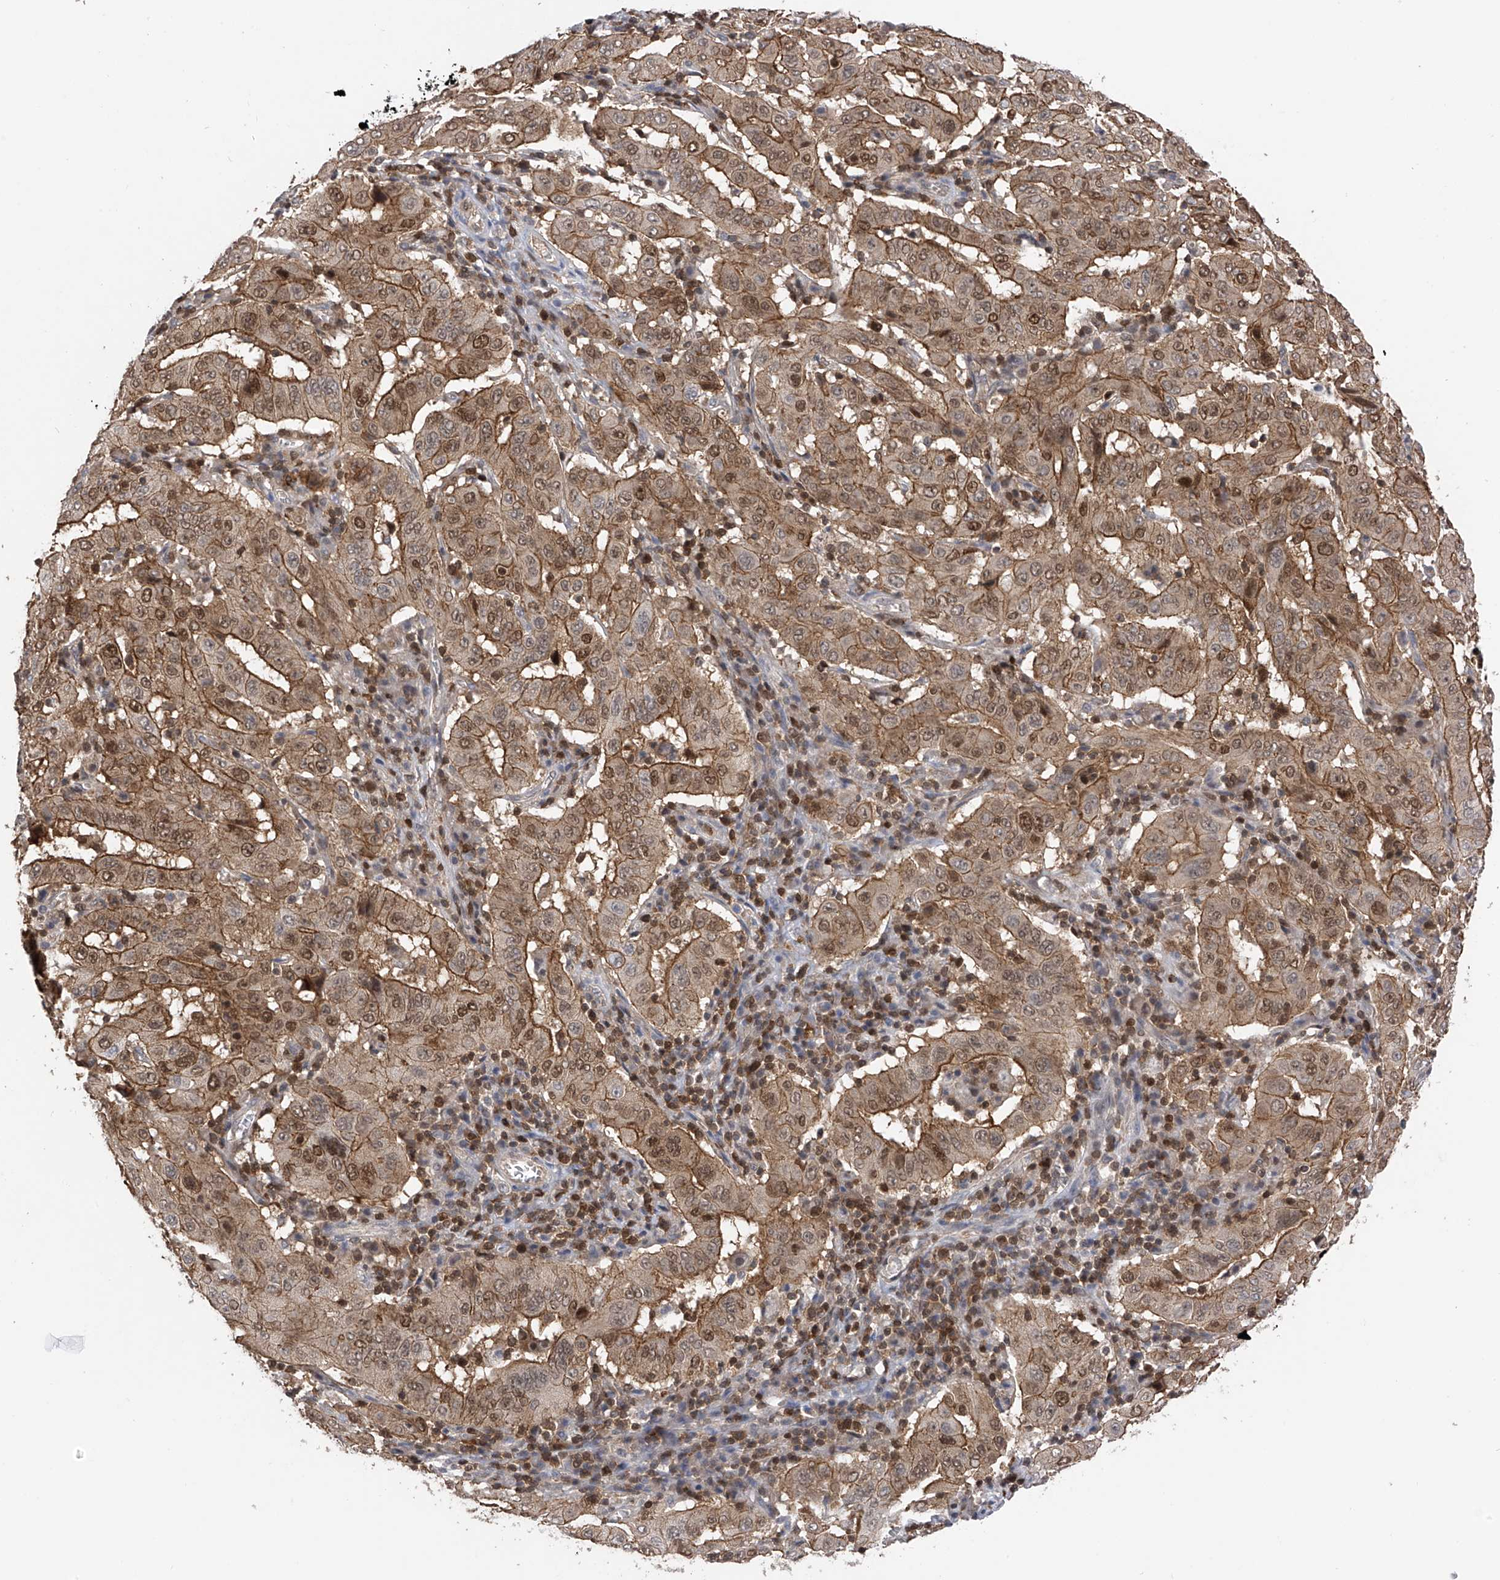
{"staining": {"intensity": "moderate", "quantity": ">75%", "location": "cytoplasmic/membranous,nuclear"}, "tissue": "pancreatic cancer", "cell_type": "Tumor cells", "image_type": "cancer", "snomed": [{"axis": "morphology", "description": "Adenocarcinoma, NOS"}, {"axis": "topography", "description": "Pancreas"}], "caption": "Immunohistochemistry image of neoplastic tissue: human pancreatic cancer stained using IHC displays medium levels of moderate protein expression localized specifically in the cytoplasmic/membranous and nuclear of tumor cells, appearing as a cytoplasmic/membranous and nuclear brown color.", "gene": "DNAJC9", "patient": {"sex": "male", "age": 63}}